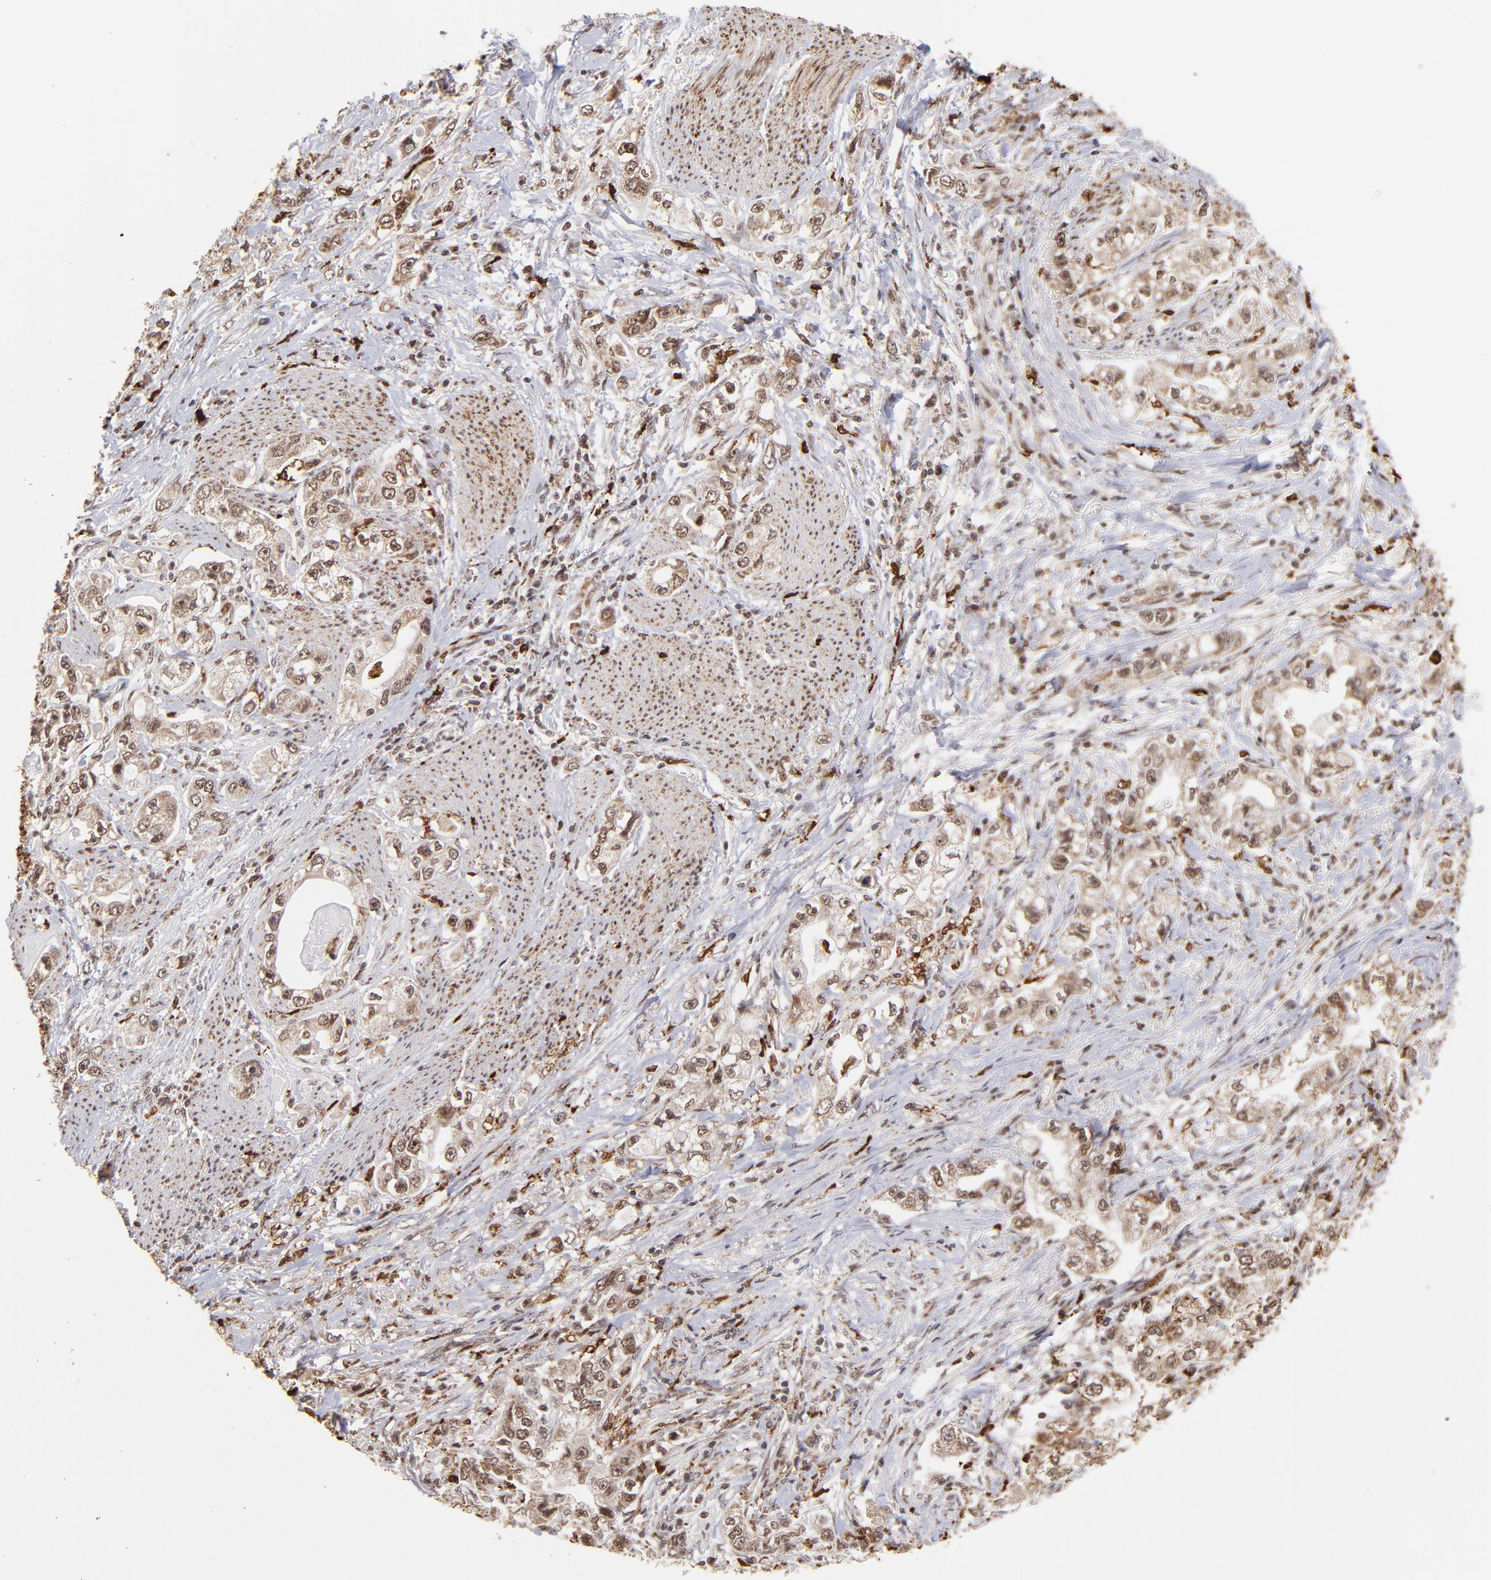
{"staining": {"intensity": "moderate", "quantity": ">75%", "location": "cytoplasmic/membranous,nuclear"}, "tissue": "stomach cancer", "cell_type": "Tumor cells", "image_type": "cancer", "snomed": [{"axis": "morphology", "description": "Adenocarcinoma, NOS"}, {"axis": "topography", "description": "Stomach, lower"}], "caption": "Tumor cells reveal medium levels of moderate cytoplasmic/membranous and nuclear positivity in about >75% of cells in adenocarcinoma (stomach).", "gene": "ZFX", "patient": {"sex": "female", "age": 93}}